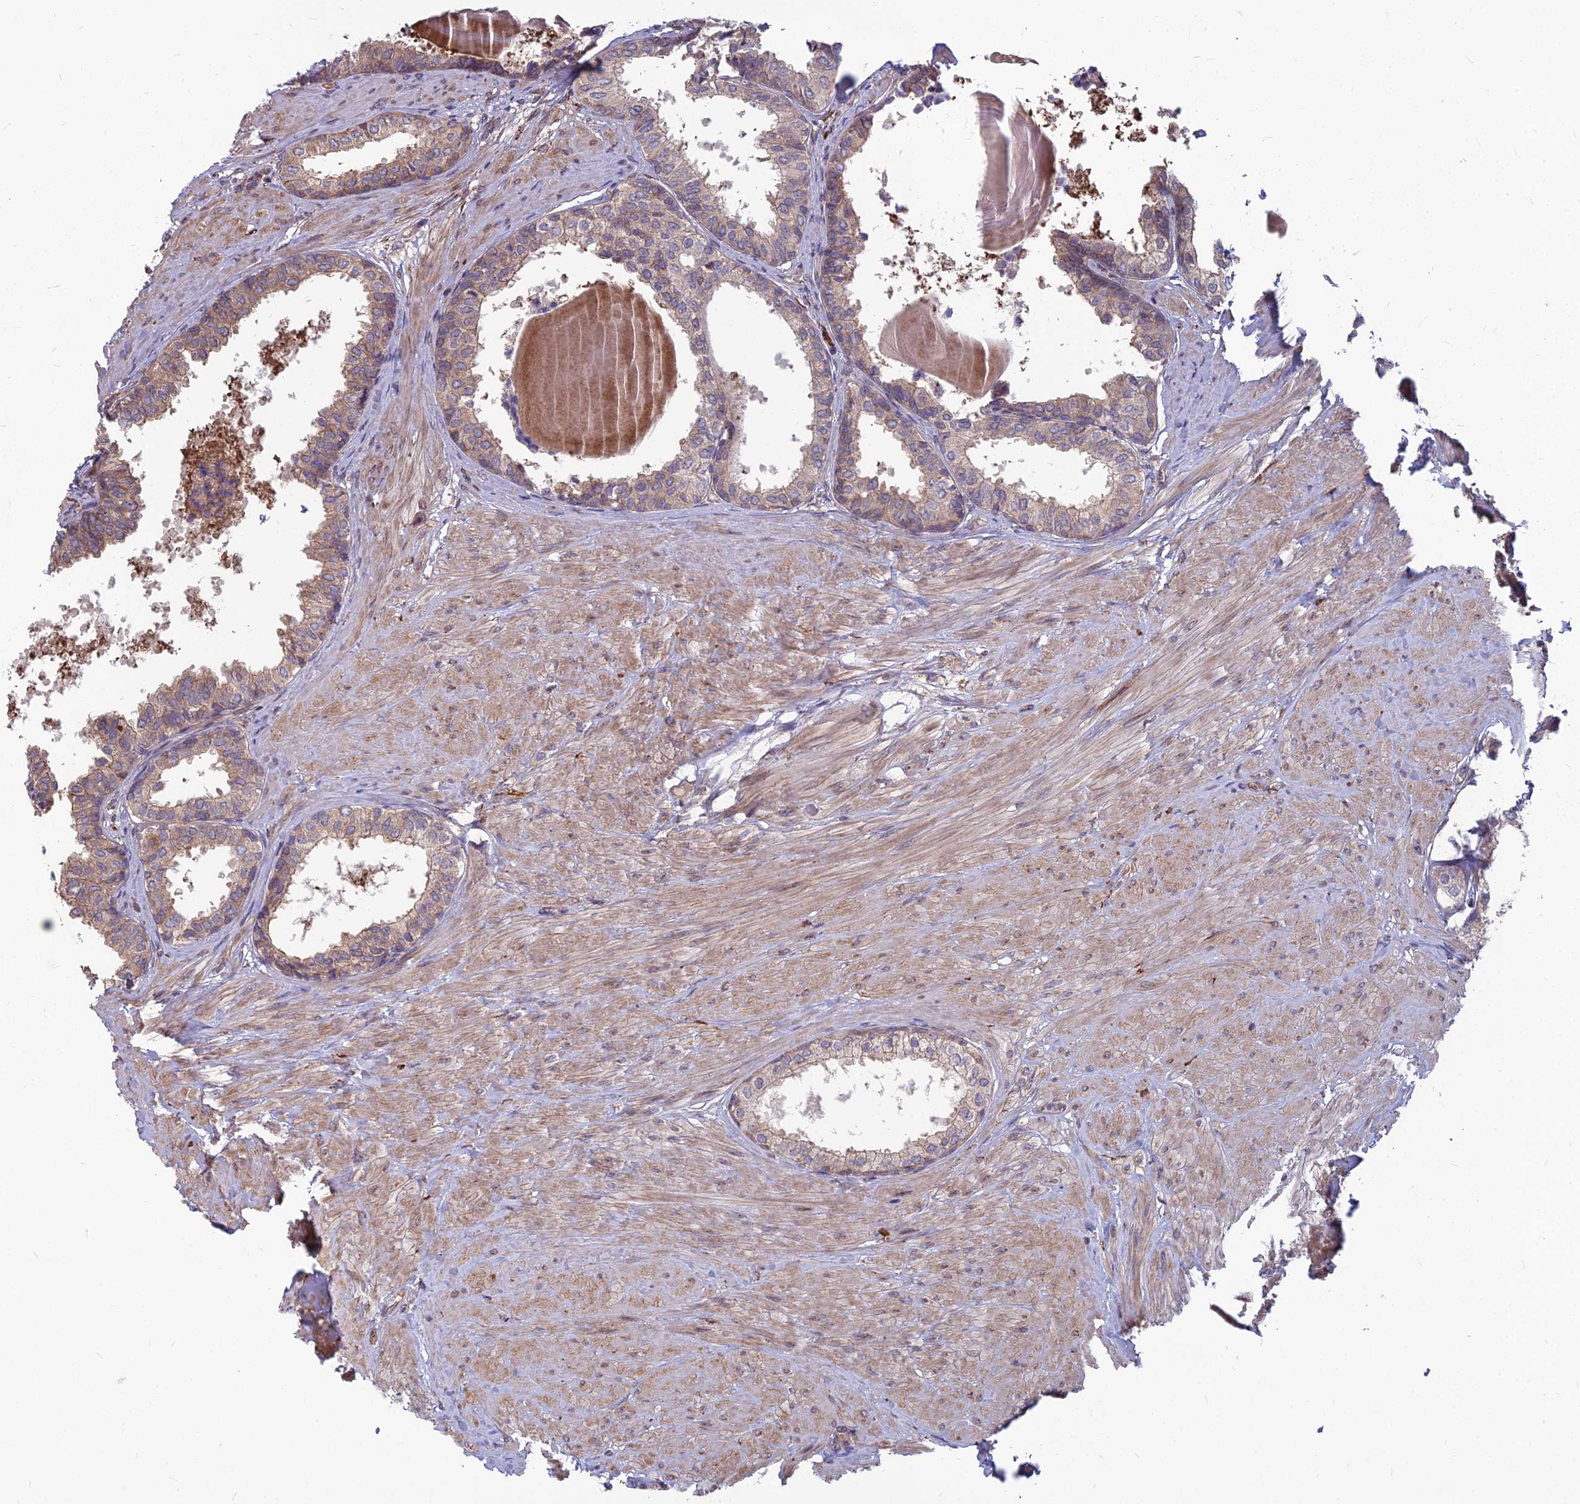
{"staining": {"intensity": "weak", "quantity": "25%-75%", "location": "cytoplasmic/membranous"}, "tissue": "prostate", "cell_type": "Glandular cells", "image_type": "normal", "snomed": [{"axis": "morphology", "description": "Normal tissue, NOS"}, {"axis": "topography", "description": "Prostate"}], "caption": "DAB (3,3'-diaminobenzidine) immunohistochemical staining of normal human prostate shows weak cytoplasmic/membranous protein staining in about 25%-75% of glandular cells.", "gene": "LSM6", "patient": {"sex": "male", "age": 48}}